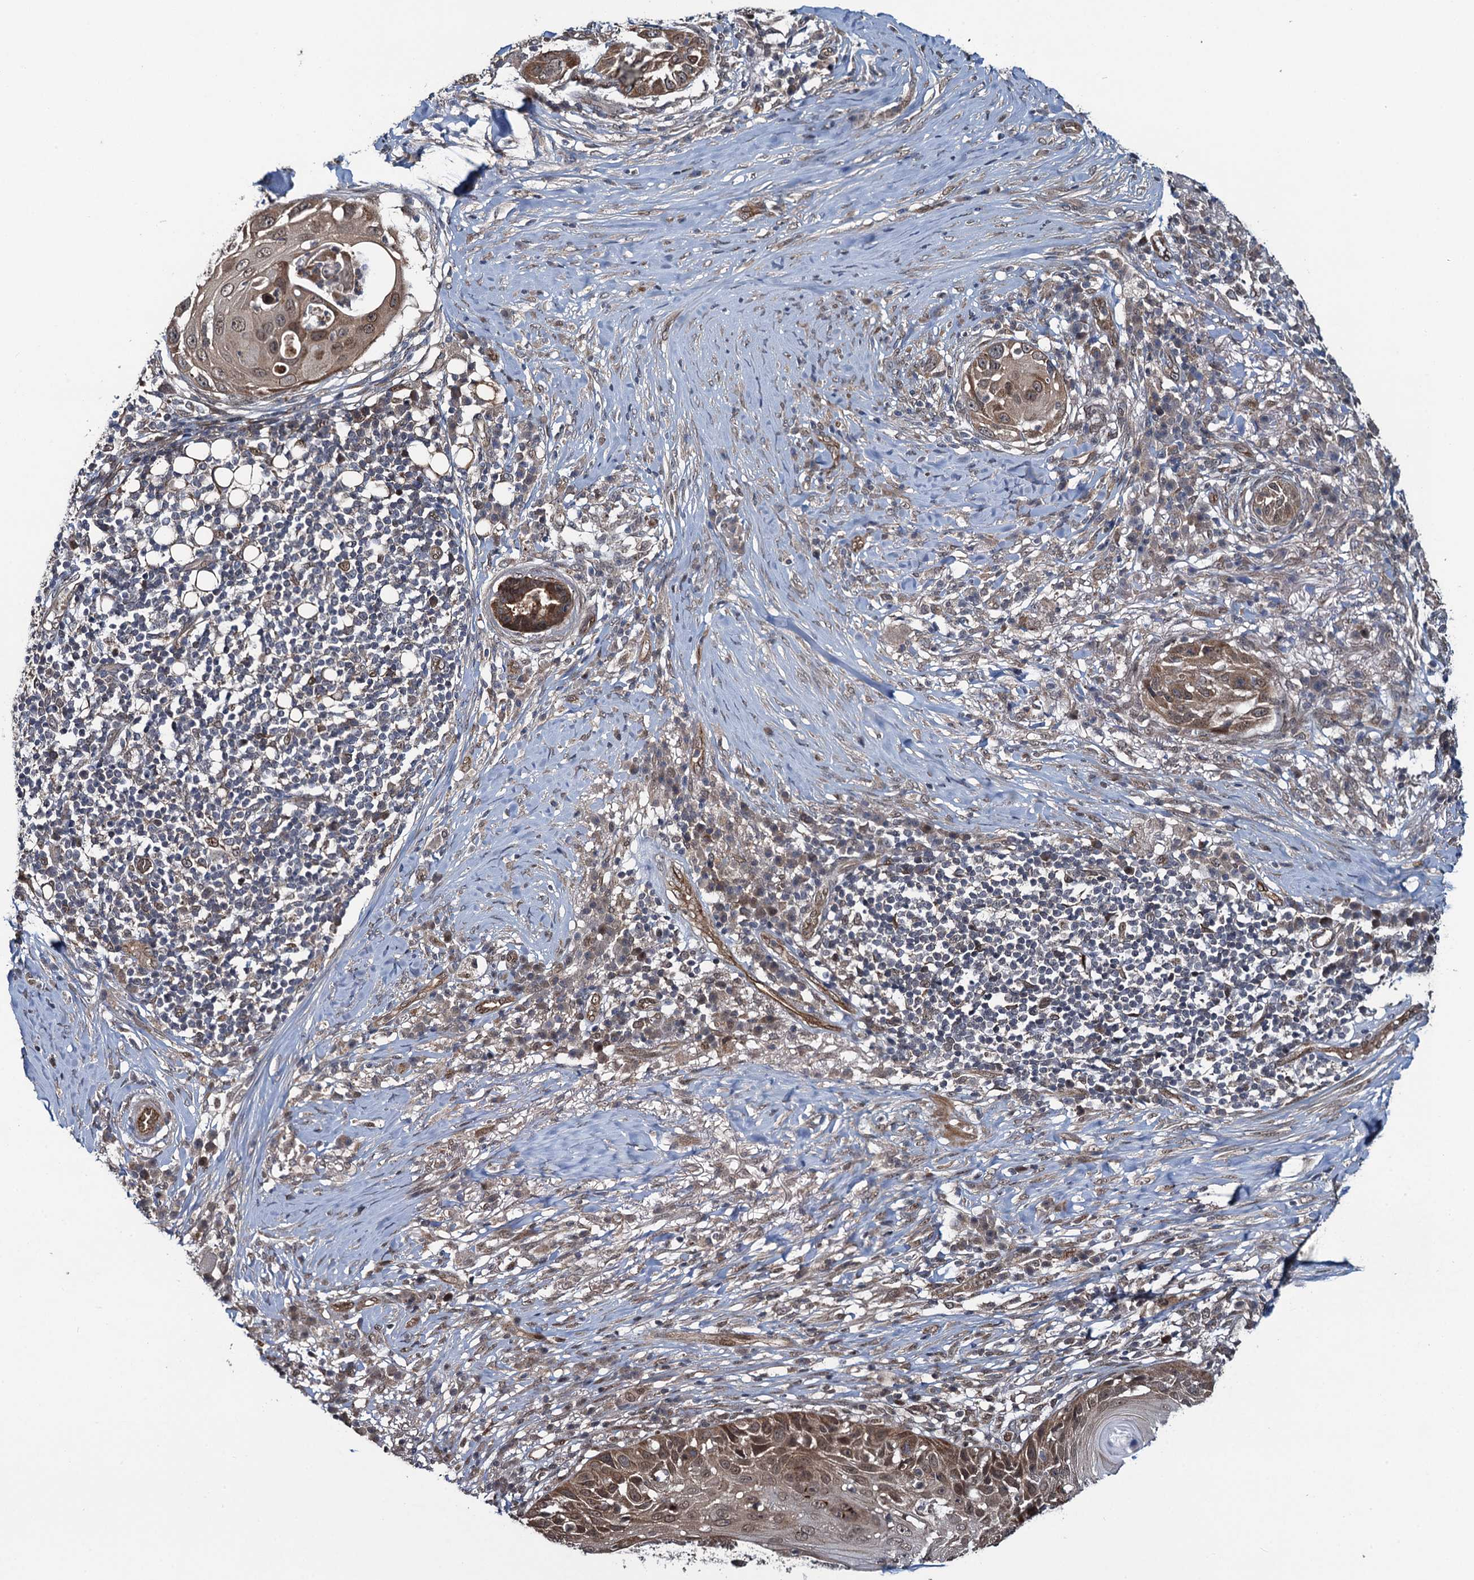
{"staining": {"intensity": "moderate", "quantity": ">75%", "location": "cytoplasmic/membranous,nuclear"}, "tissue": "skin cancer", "cell_type": "Tumor cells", "image_type": "cancer", "snomed": [{"axis": "morphology", "description": "Squamous cell carcinoma, NOS"}, {"axis": "topography", "description": "Skin"}], "caption": "DAB (3,3'-diaminobenzidine) immunohistochemical staining of squamous cell carcinoma (skin) reveals moderate cytoplasmic/membranous and nuclear protein positivity in approximately >75% of tumor cells. The protein is shown in brown color, while the nuclei are stained blue.", "gene": "EVX2", "patient": {"sex": "female", "age": 44}}